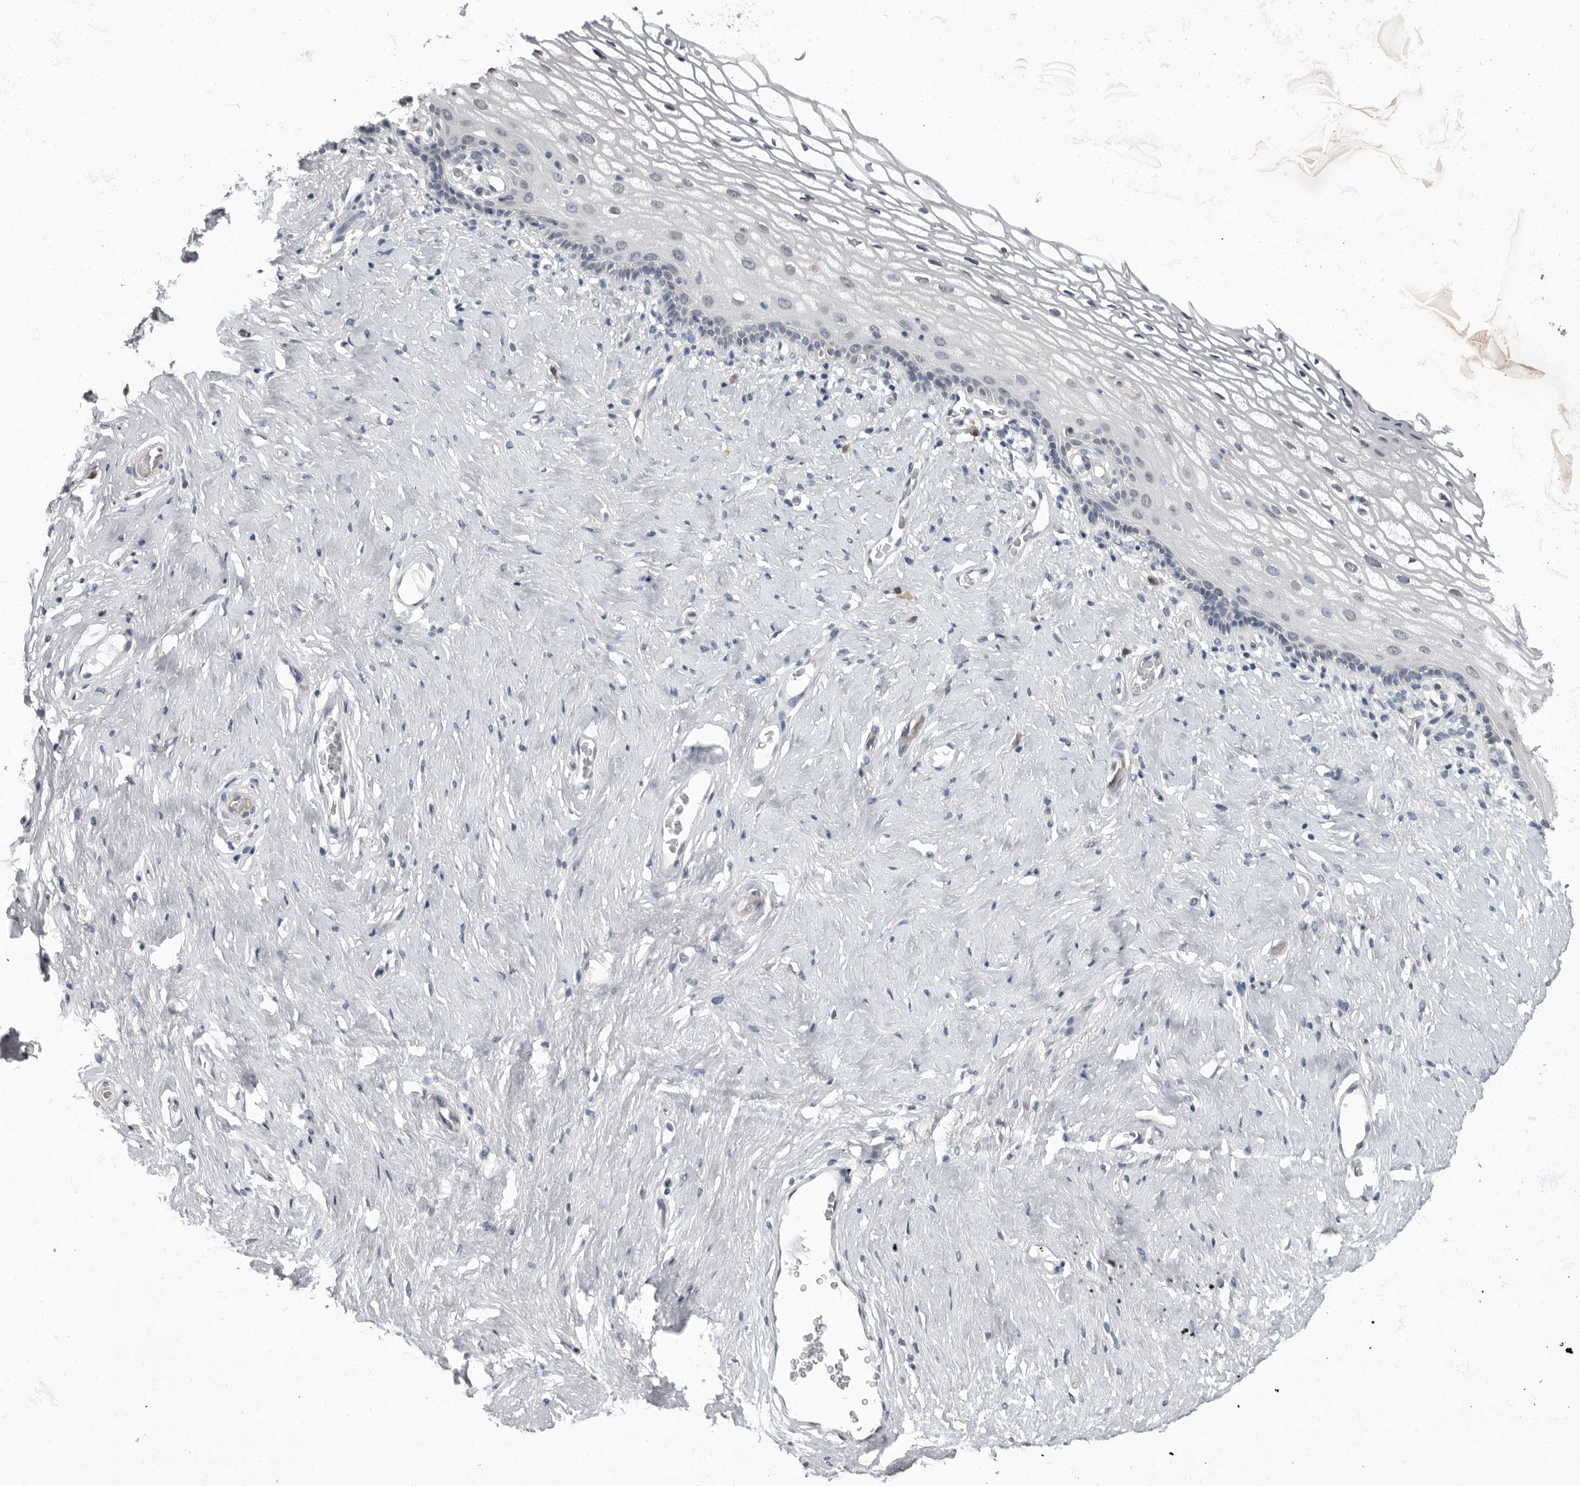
{"staining": {"intensity": "negative", "quantity": "none", "location": "none"}, "tissue": "vagina", "cell_type": "Squamous epithelial cells", "image_type": "normal", "snomed": [{"axis": "morphology", "description": "Normal tissue, NOS"}, {"axis": "morphology", "description": "Adenocarcinoma, NOS"}, {"axis": "topography", "description": "Rectum"}, {"axis": "topography", "description": "Vagina"}], "caption": "IHC of normal human vagina displays no staining in squamous epithelial cells. Brightfield microscopy of immunohistochemistry stained with DAB (brown) and hematoxylin (blue), captured at high magnification.", "gene": "ARHGEF10", "patient": {"sex": "female", "age": 71}}